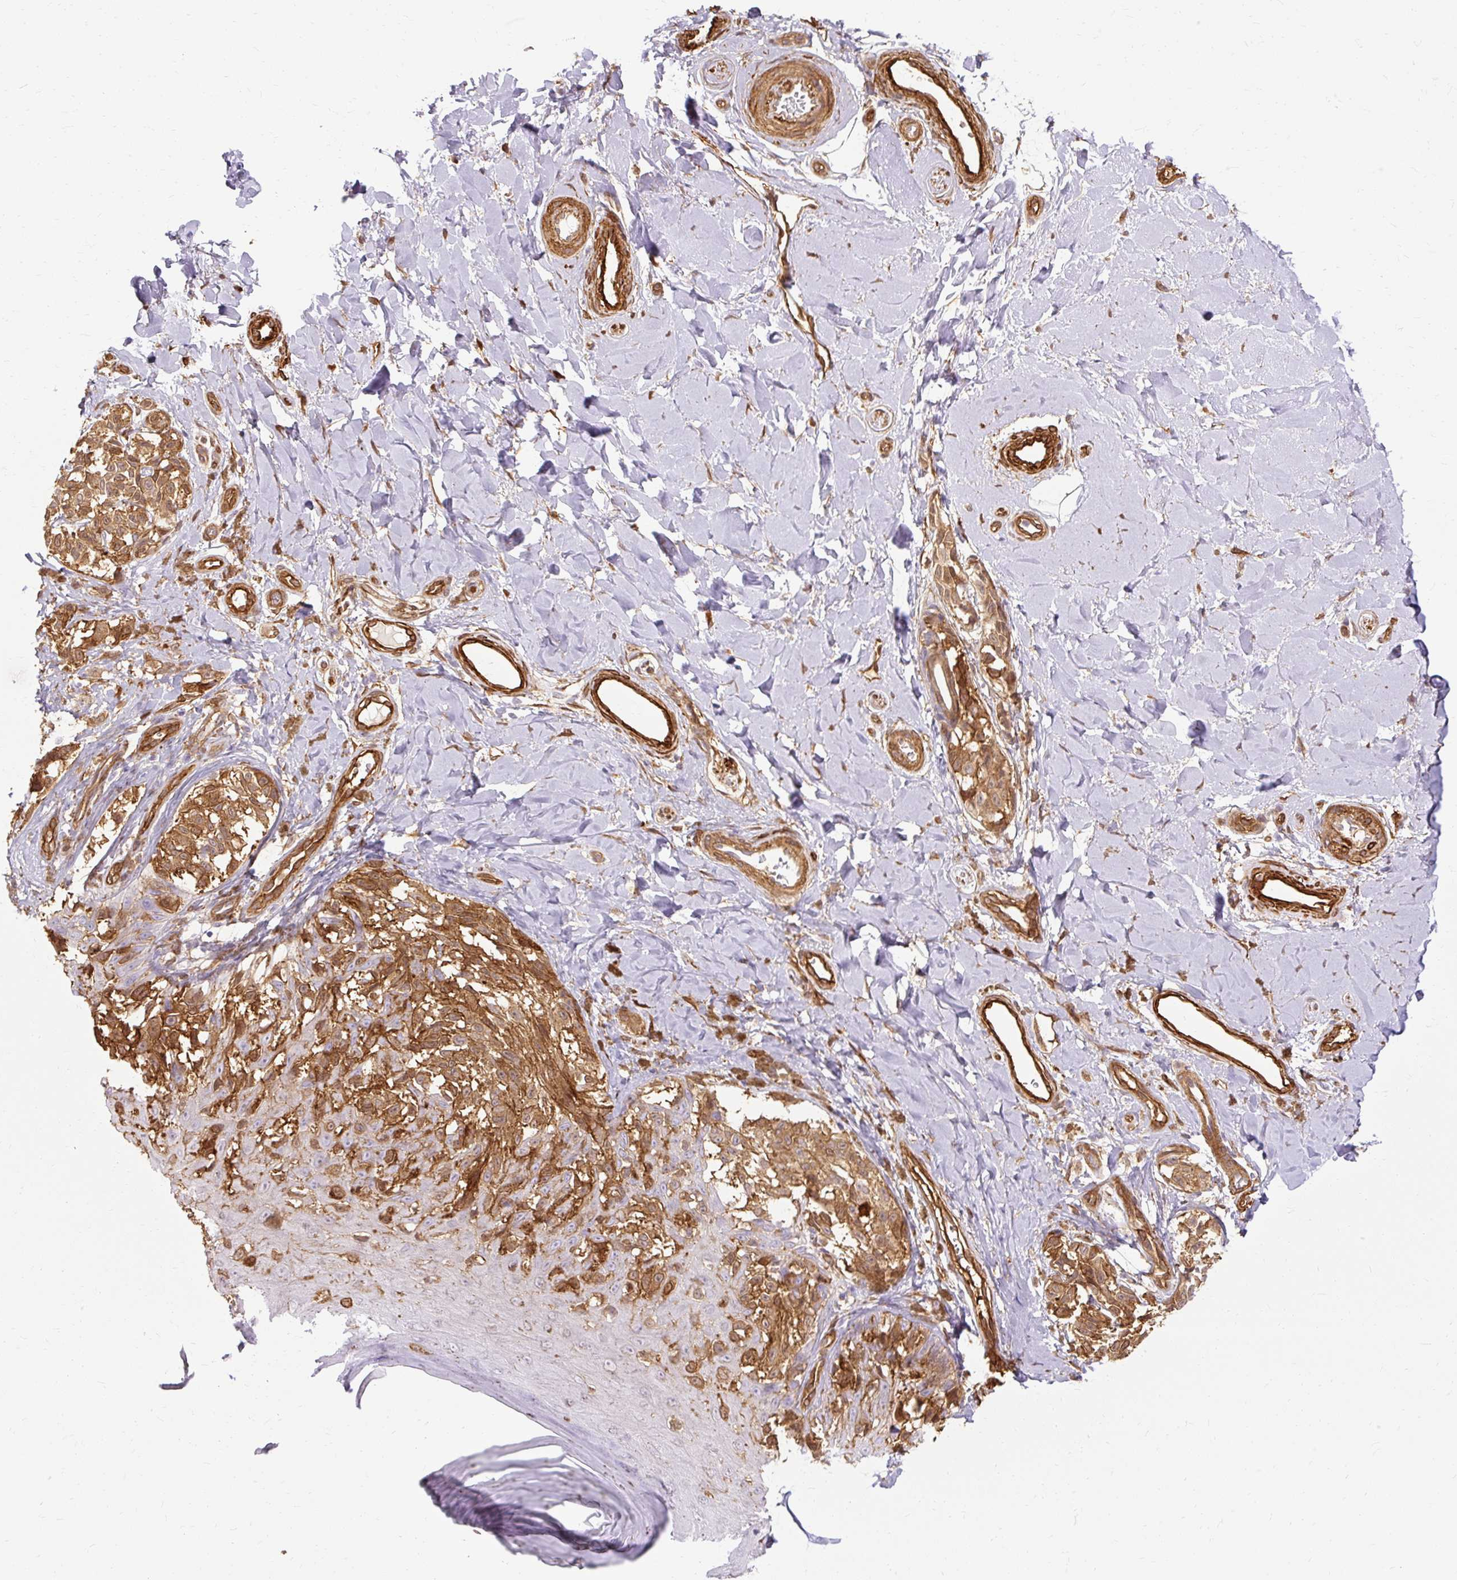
{"staining": {"intensity": "moderate", "quantity": ">75%", "location": "cytoplasmic/membranous"}, "tissue": "melanoma", "cell_type": "Tumor cells", "image_type": "cancer", "snomed": [{"axis": "morphology", "description": "Malignant melanoma, NOS"}, {"axis": "topography", "description": "Skin"}], "caption": "Tumor cells display moderate cytoplasmic/membranous staining in approximately >75% of cells in melanoma.", "gene": "CNN3", "patient": {"sex": "female", "age": 65}}